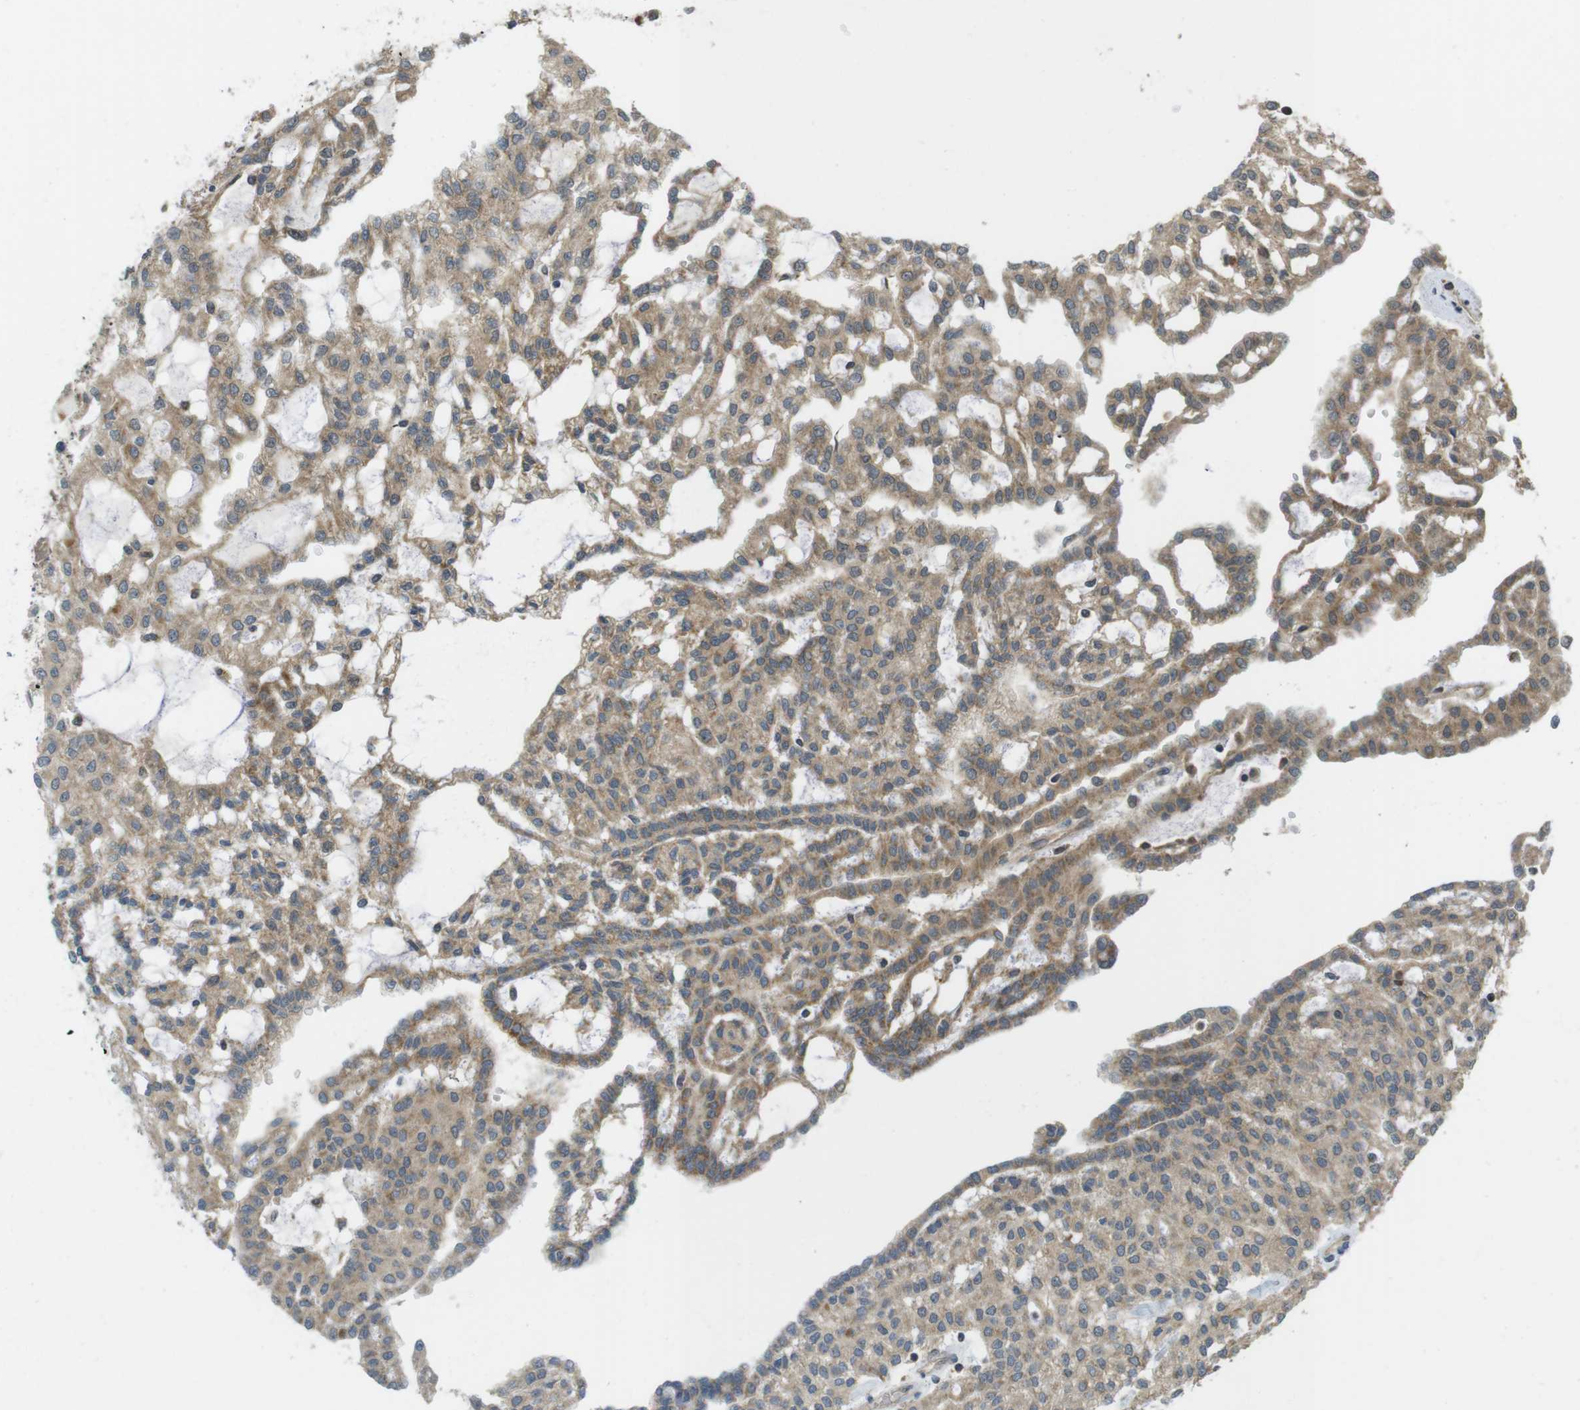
{"staining": {"intensity": "moderate", "quantity": ">75%", "location": "cytoplasmic/membranous"}, "tissue": "renal cancer", "cell_type": "Tumor cells", "image_type": "cancer", "snomed": [{"axis": "morphology", "description": "Adenocarcinoma, NOS"}, {"axis": "topography", "description": "Kidney"}], "caption": "Renal cancer tissue reveals moderate cytoplasmic/membranous staining in about >75% of tumor cells (Stains: DAB in brown, nuclei in blue, Microscopy: brightfield microscopy at high magnification).", "gene": "RNF130", "patient": {"sex": "male", "age": 63}}